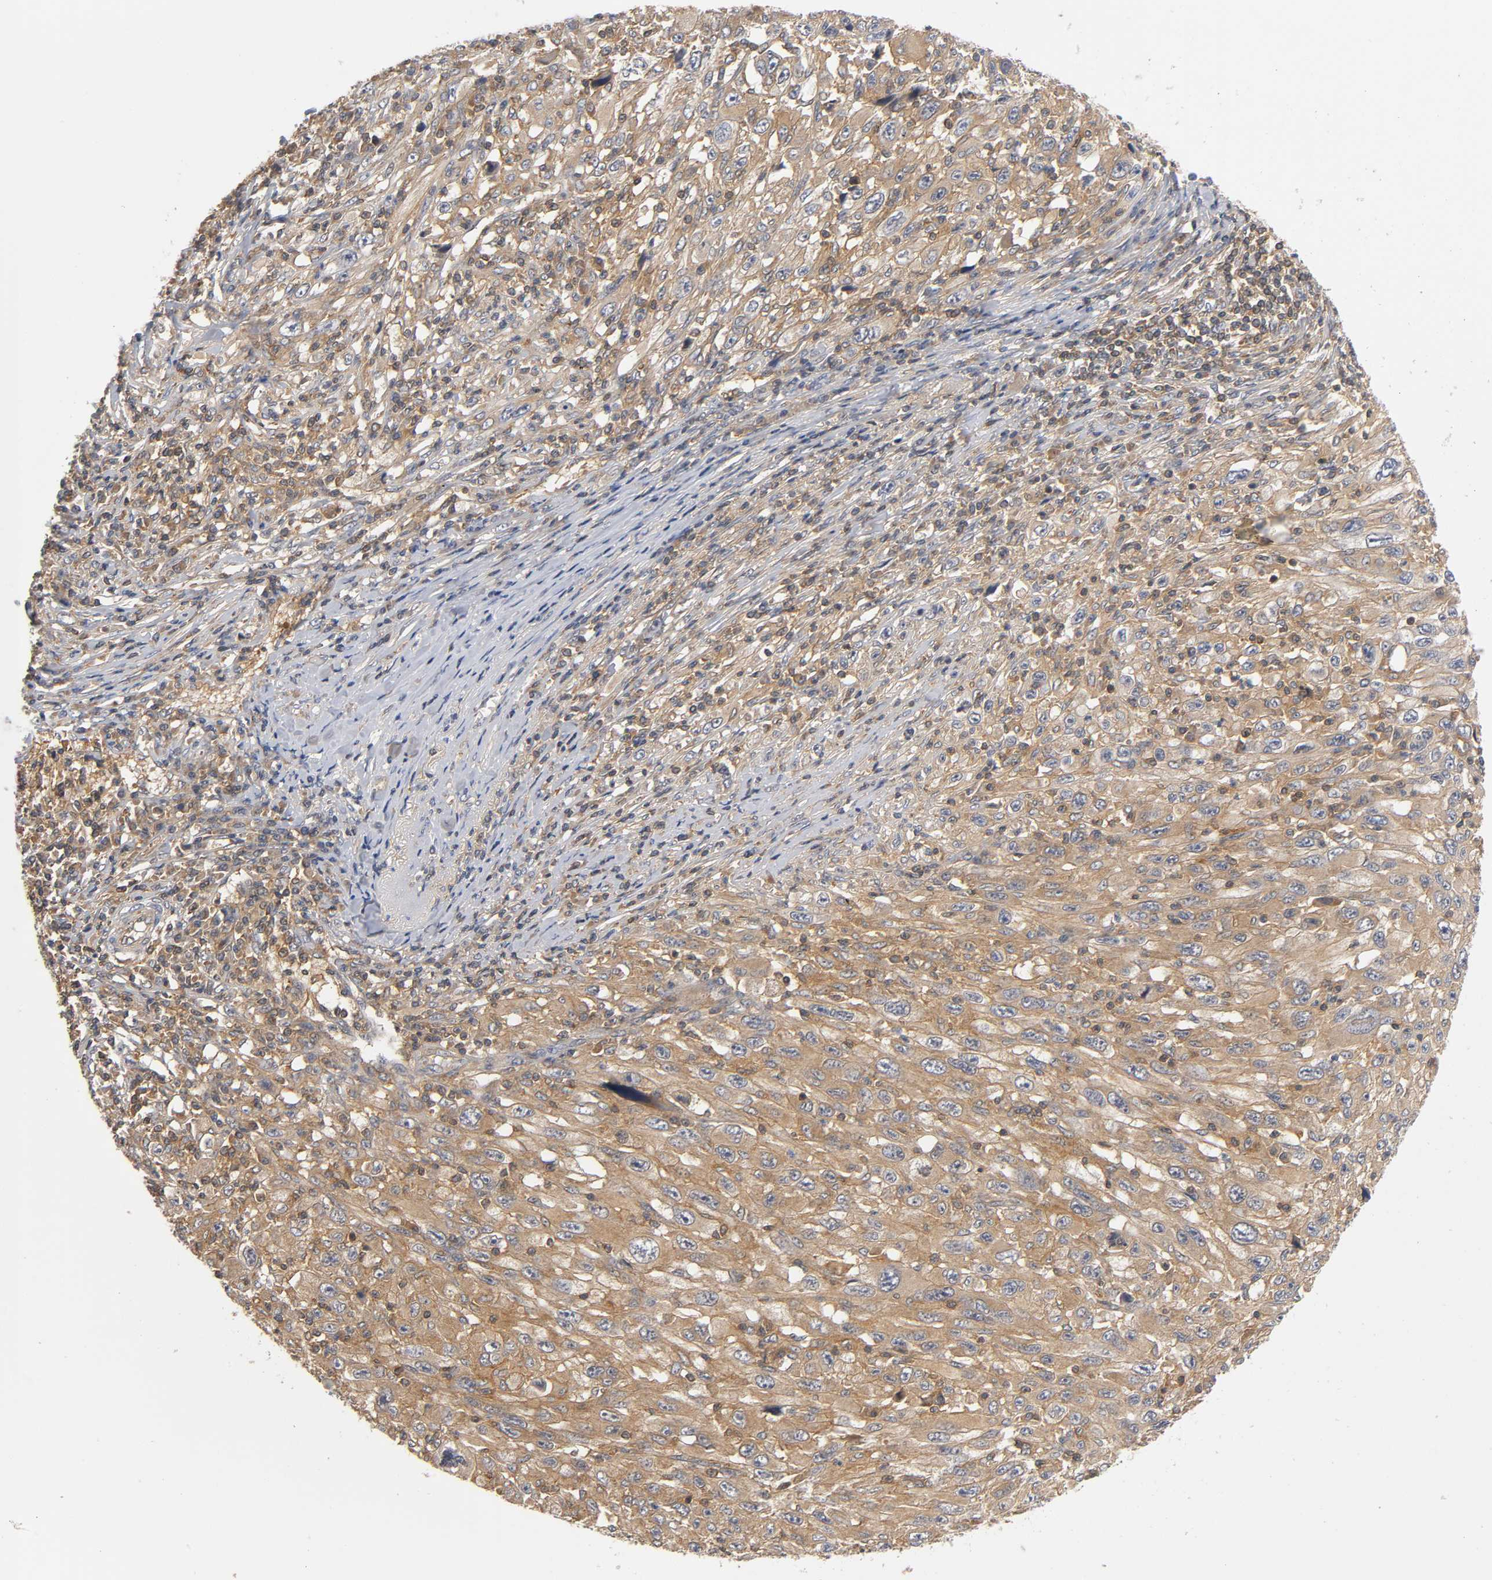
{"staining": {"intensity": "moderate", "quantity": ">75%", "location": "cytoplasmic/membranous"}, "tissue": "melanoma", "cell_type": "Tumor cells", "image_type": "cancer", "snomed": [{"axis": "morphology", "description": "Malignant melanoma, Metastatic site"}, {"axis": "topography", "description": "Skin"}], "caption": "Immunohistochemical staining of human melanoma displays medium levels of moderate cytoplasmic/membranous protein staining in about >75% of tumor cells.", "gene": "ACTR2", "patient": {"sex": "female", "age": 56}}